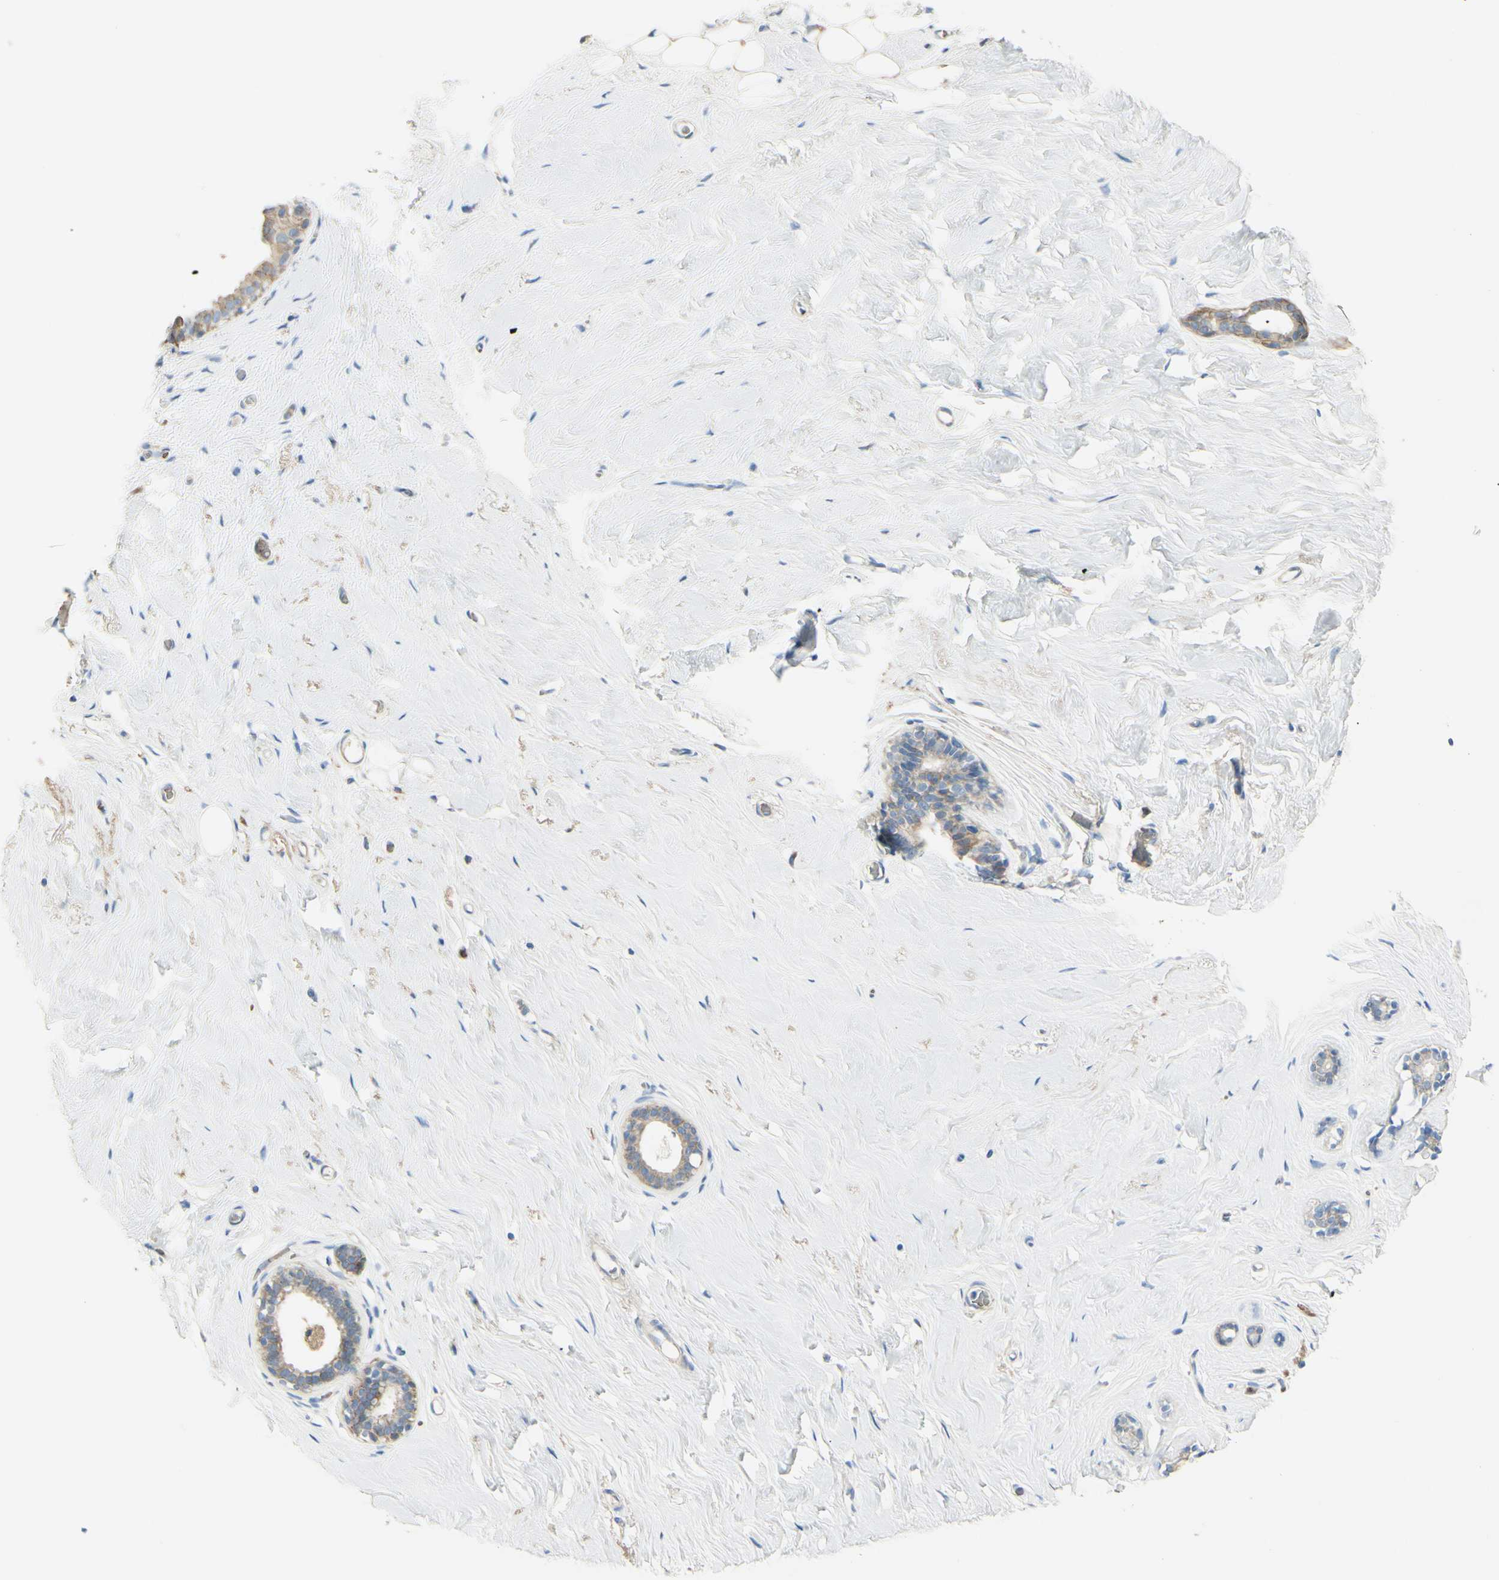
{"staining": {"intensity": "negative", "quantity": "none", "location": "none"}, "tissue": "breast", "cell_type": "Adipocytes", "image_type": "normal", "snomed": [{"axis": "morphology", "description": "Normal tissue, NOS"}, {"axis": "topography", "description": "Breast"}], "caption": "Histopathology image shows no protein staining in adipocytes of benign breast. (DAB (3,3'-diaminobenzidine) immunohistochemistry (IHC) visualized using brightfield microscopy, high magnification).", "gene": "NCBP2L", "patient": {"sex": "female", "age": 75}}